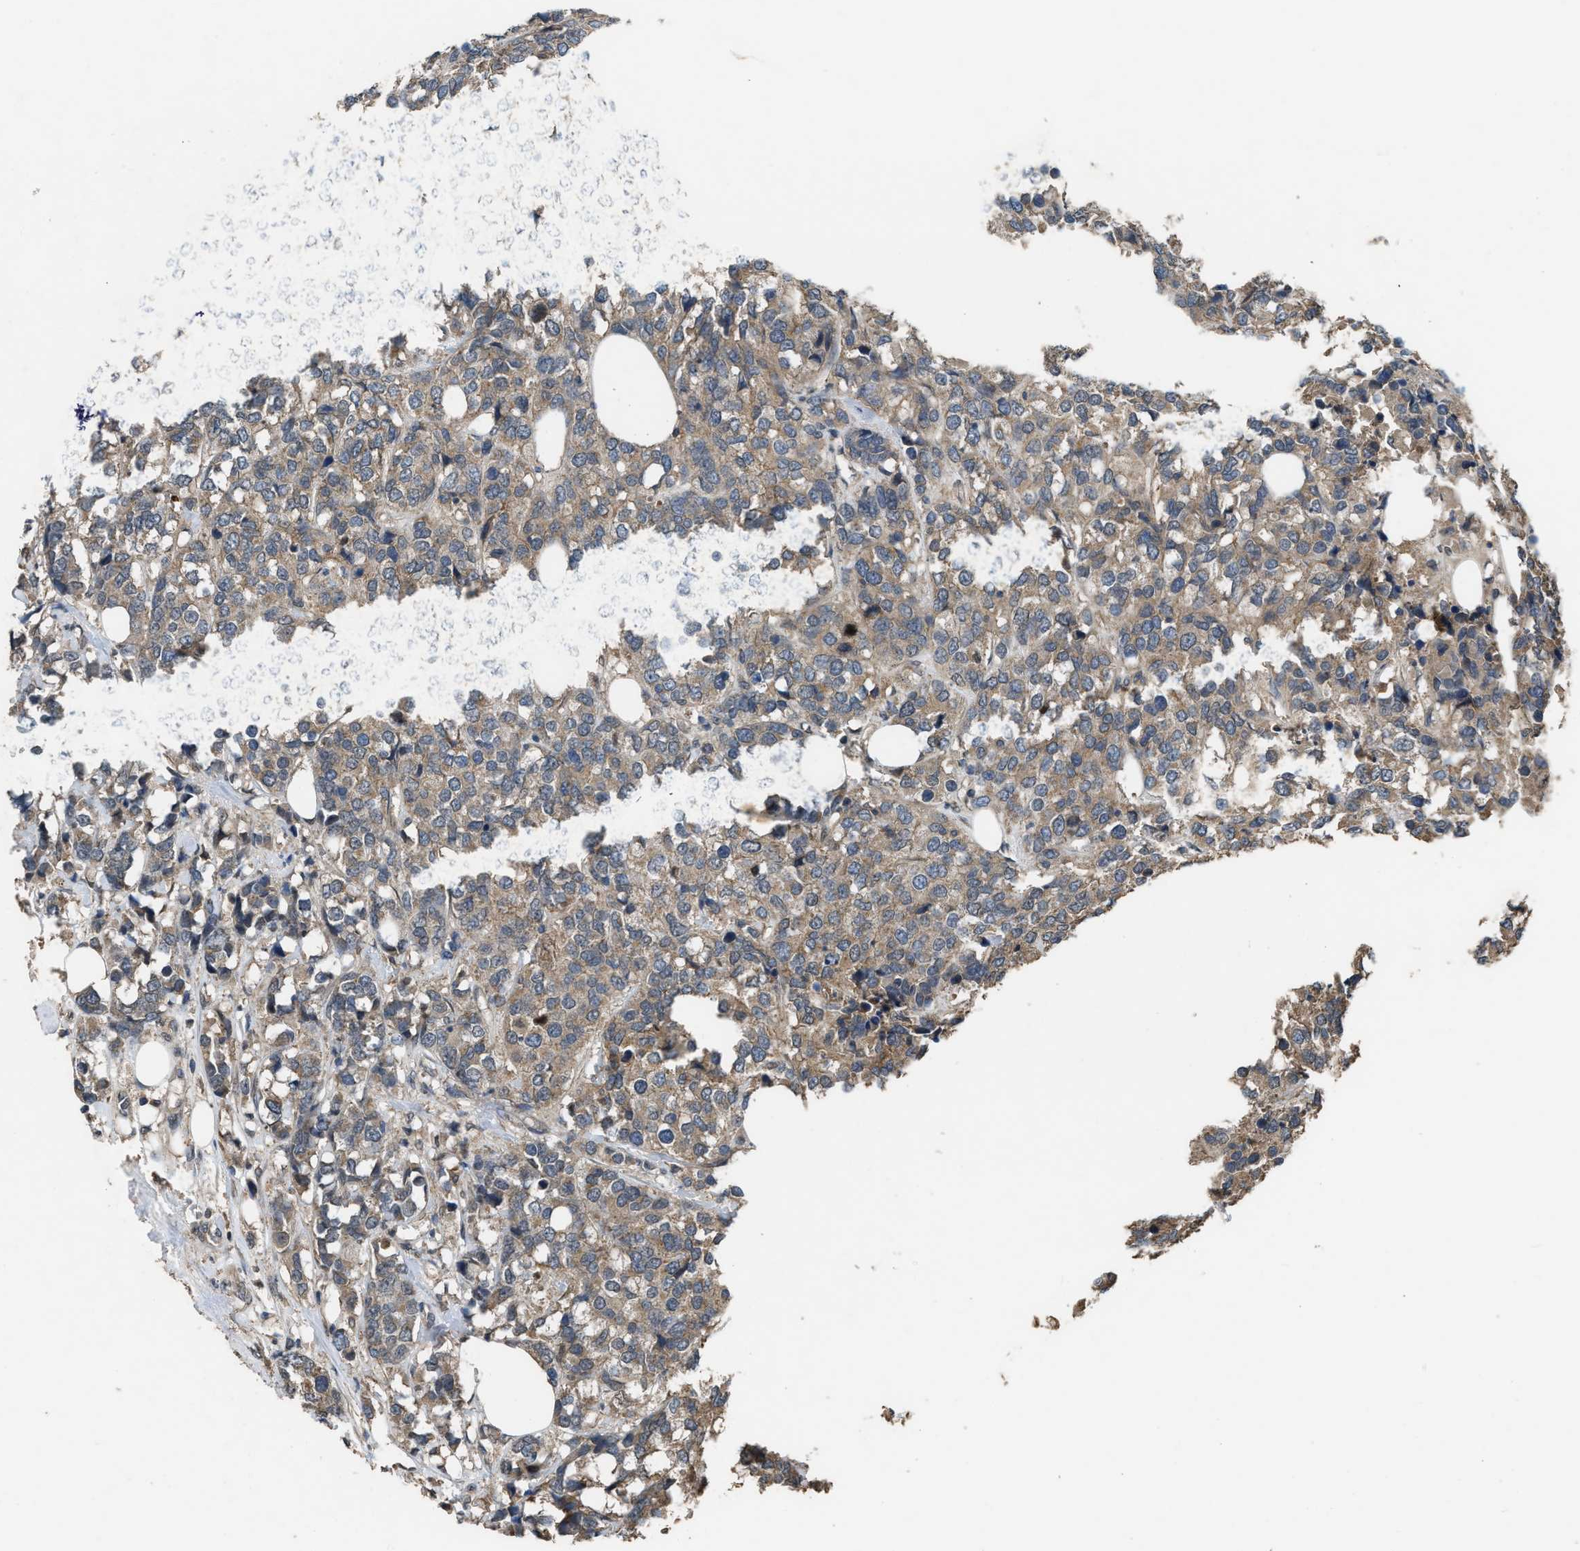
{"staining": {"intensity": "moderate", "quantity": ">75%", "location": "cytoplasmic/membranous"}, "tissue": "breast cancer", "cell_type": "Tumor cells", "image_type": "cancer", "snomed": [{"axis": "morphology", "description": "Lobular carcinoma"}, {"axis": "topography", "description": "Breast"}], "caption": "An image showing moderate cytoplasmic/membranous staining in approximately >75% of tumor cells in breast cancer, as visualized by brown immunohistochemical staining.", "gene": "UTRN", "patient": {"sex": "female", "age": 59}}